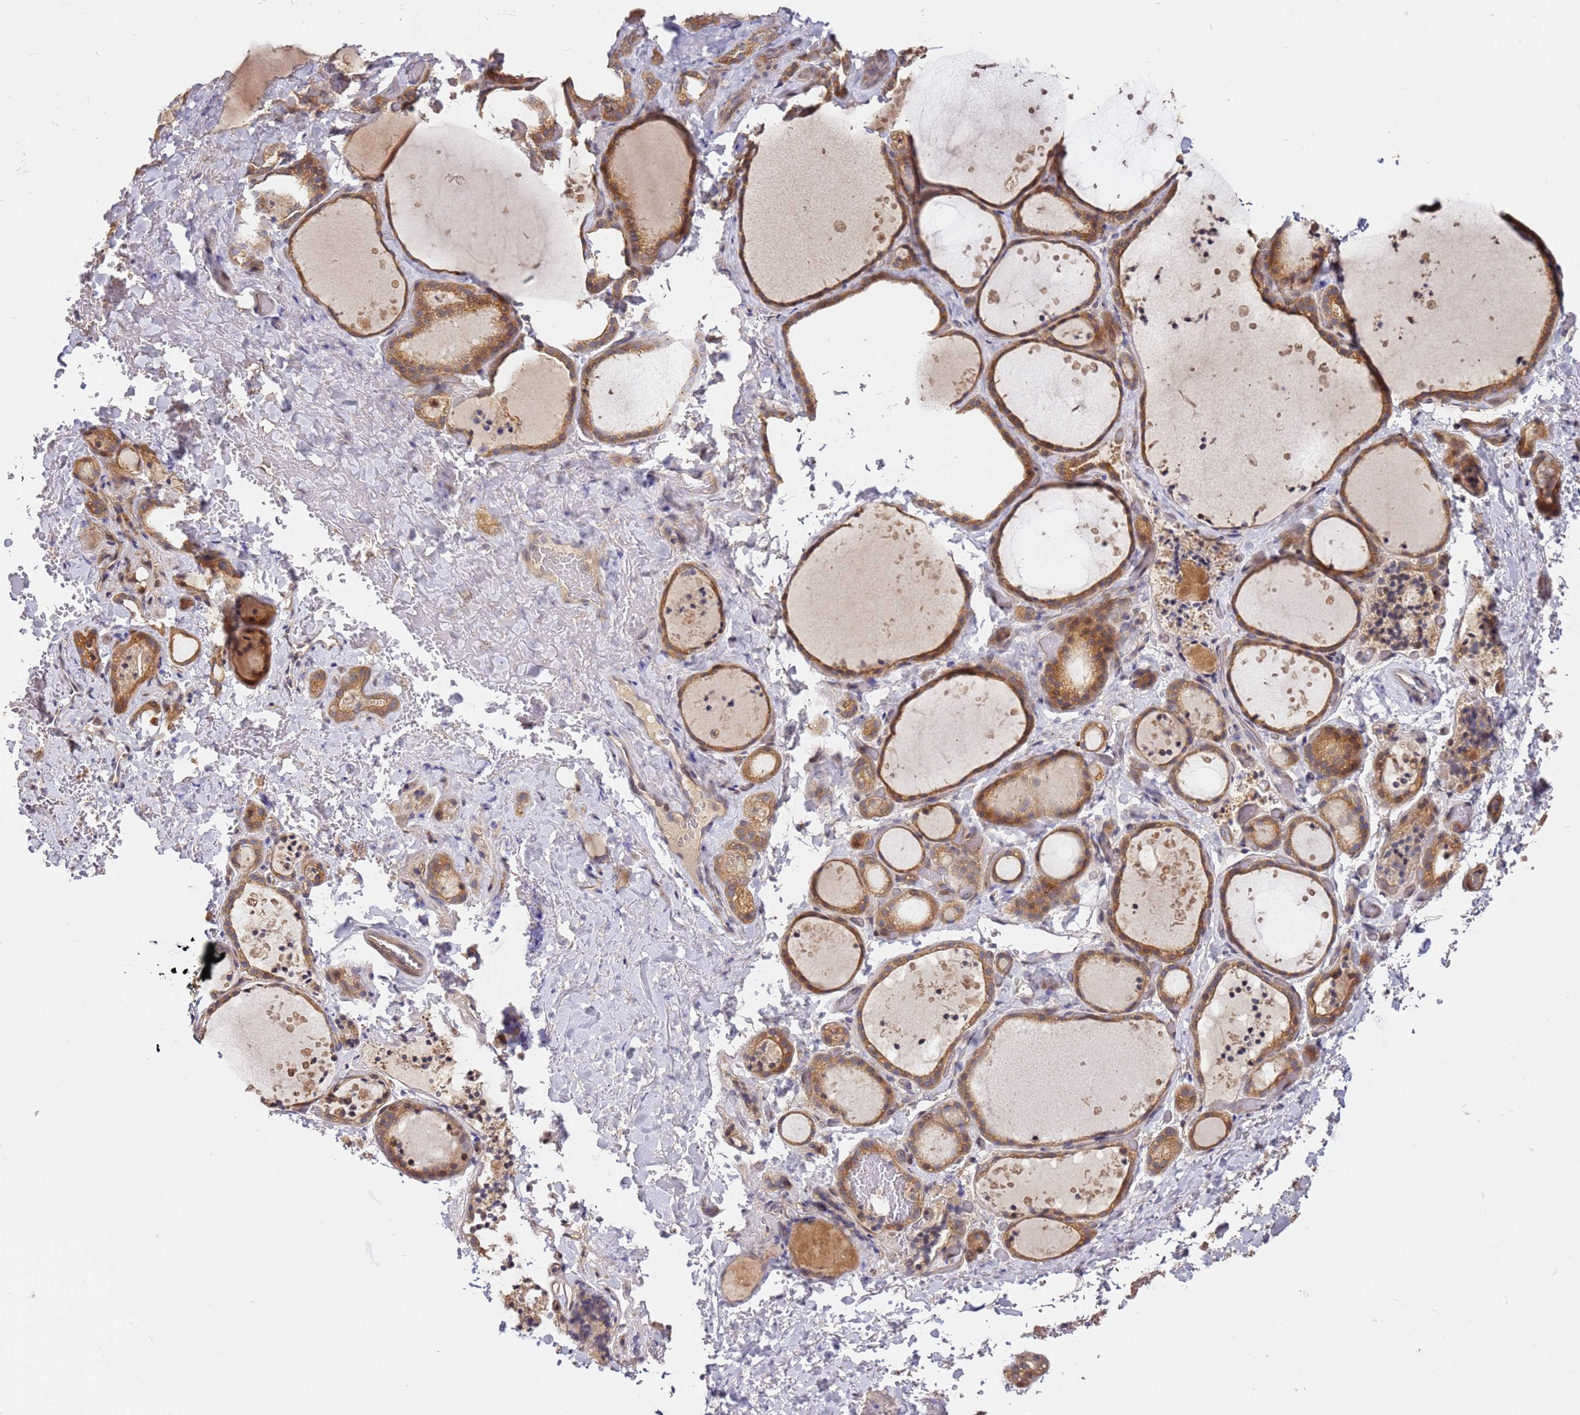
{"staining": {"intensity": "moderate", "quantity": ">75%", "location": "cytoplasmic/membranous"}, "tissue": "thyroid gland", "cell_type": "Glandular cells", "image_type": "normal", "snomed": [{"axis": "morphology", "description": "Normal tissue, NOS"}, {"axis": "topography", "description": "Thyroid gland"}], "caption": "Protein staining exhibits moderate cytoplasmic/membranous staining in approximately >75% of glandular cells in benign thyroid gland.", "gene": "OSBPL2", "patient": {"sex": "female", "age": 44}}